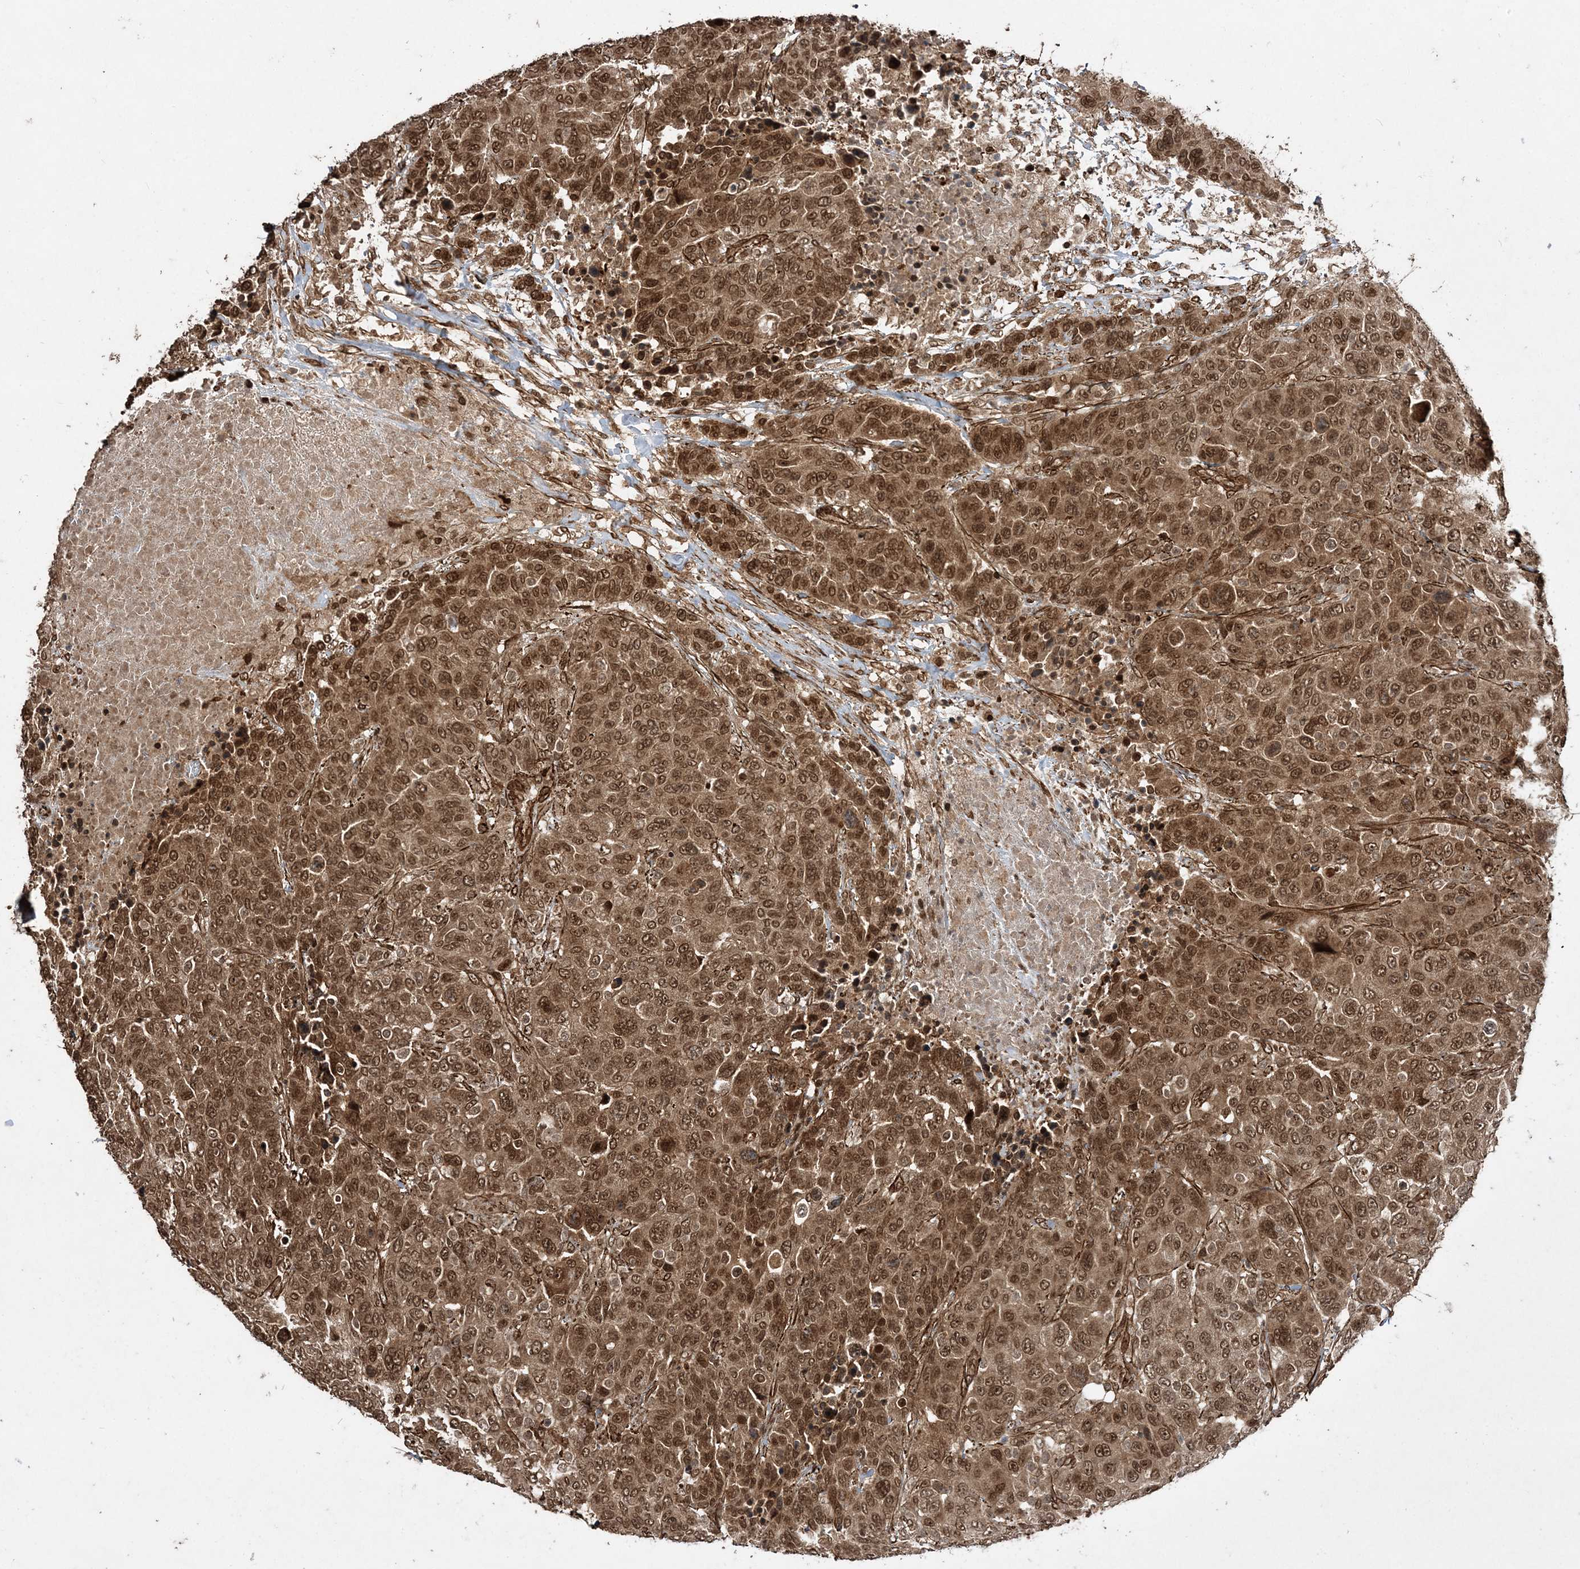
{"staining": {"intensity": "moderate", "quantity": ">75%", "location": "cytoplasmic/membranous,nuclear"}, "tissue": "breast cancer", "cell_type": "Tumor cells", "image_type": "cancer", "snomed": [{"axis": "morphology", "description": "Duct carcinoma"}, {"axis": "topography", "description": "Breast"}], "caption": "Protein staining of intraductal carcinoma (breast) tissue exhibits moderate cytoplasmic/membranous and nuclear staining in about >75% of tumor cells. (DAB IHC with brightfield microscopy, high magnification).", "gene": "ETAA1", "patient": {"sex": "female", "age": 37}}